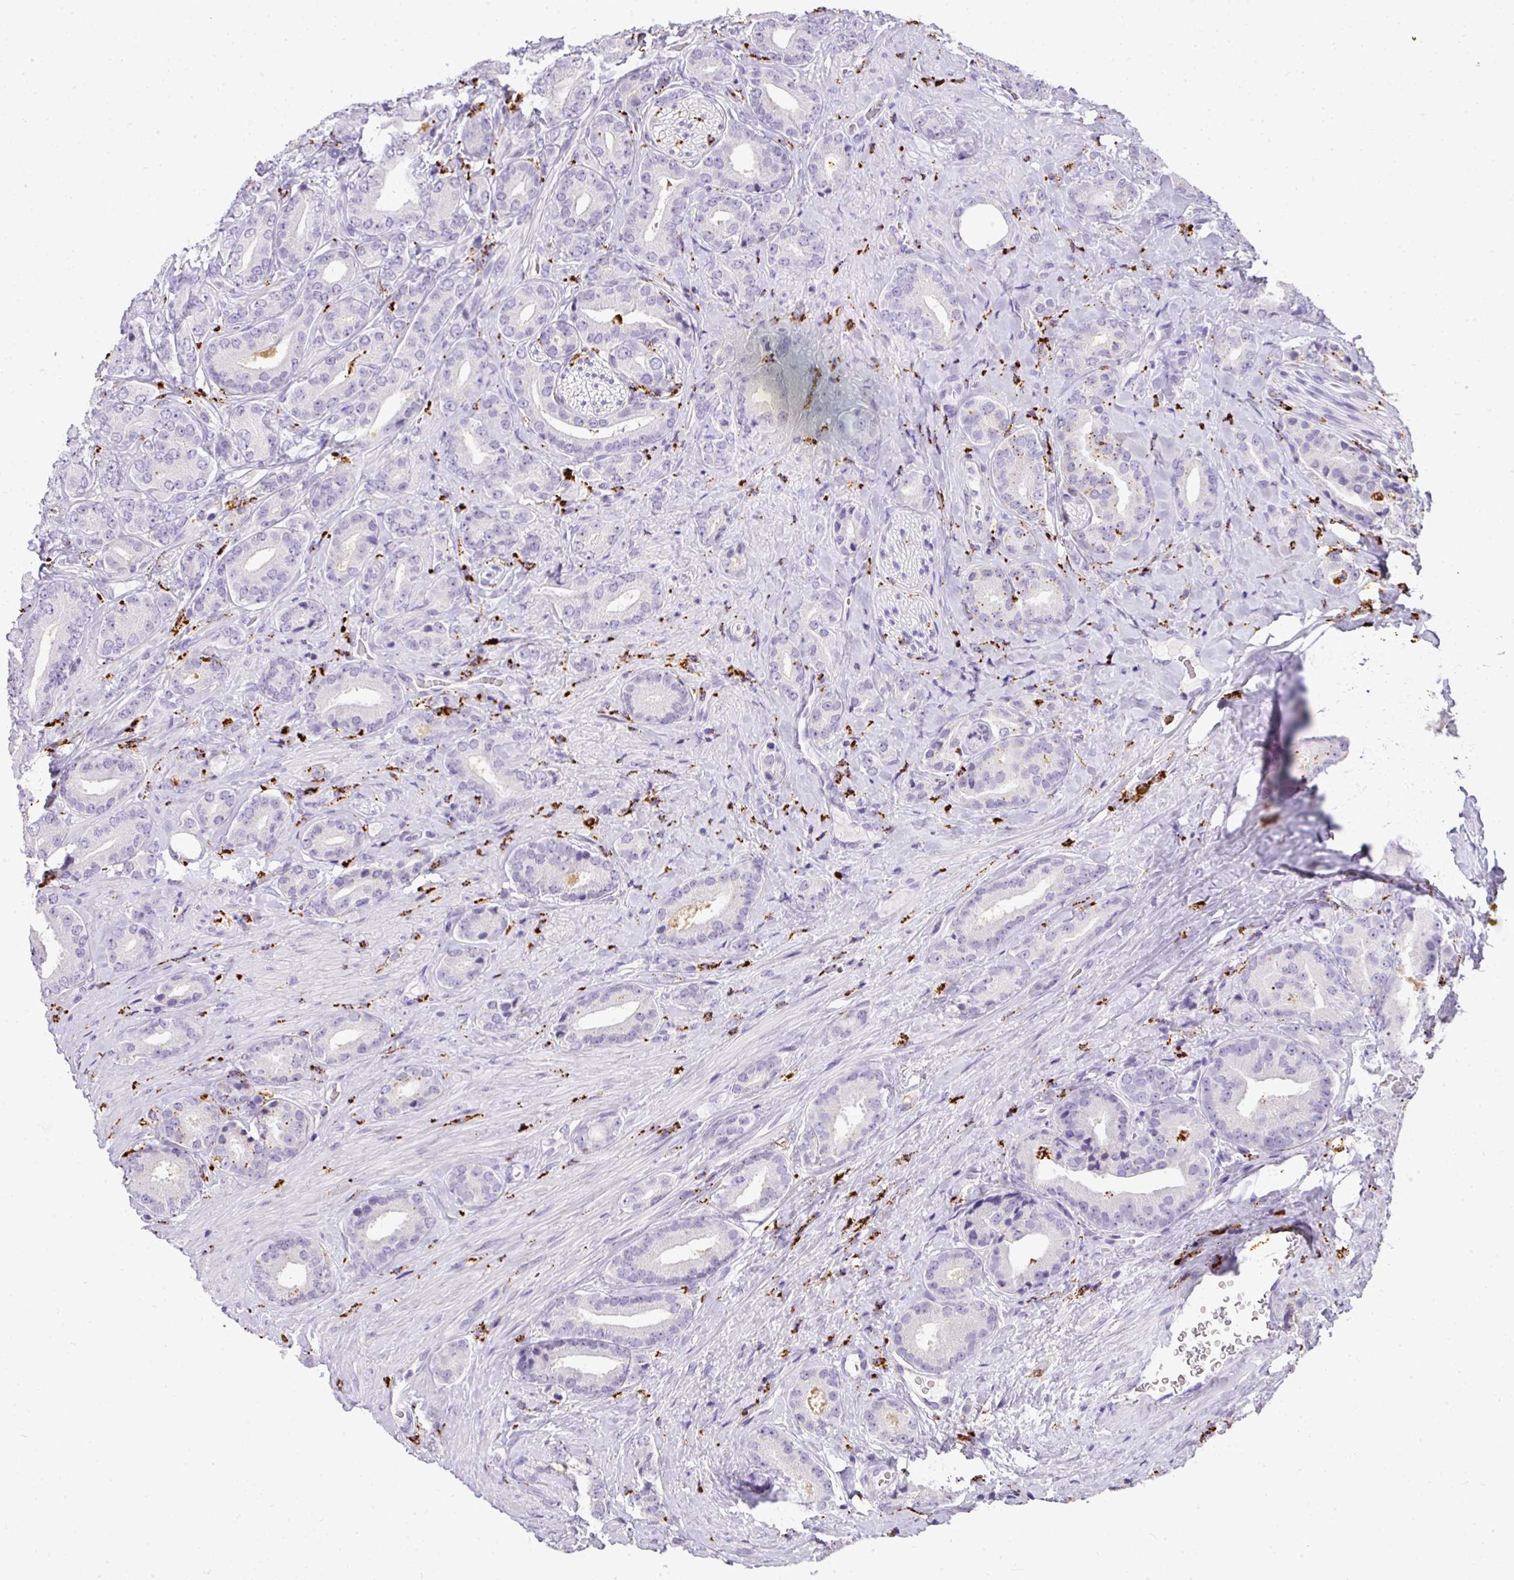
{"staining": {"intensity": "weak", "quantity": "<25%", "location": "cytoplasmic/membranous"}, "tissue": "prostate cancer", "cell_type": "Tumor cells", "image_type": "cancer", "snomed": [{"axis": "morphology", "description": "Adenocarcinoma, High grade"}, {"axis": "topography", "description": "Prostate"}], "caption": "This is an immunohistochemistry histopathology image of prostate cancer (high-grade adenocarcinoma). There is no staining in tumor cells.", "gene": "MMACHC", "patient": {"sex": "male", "age": 63}}